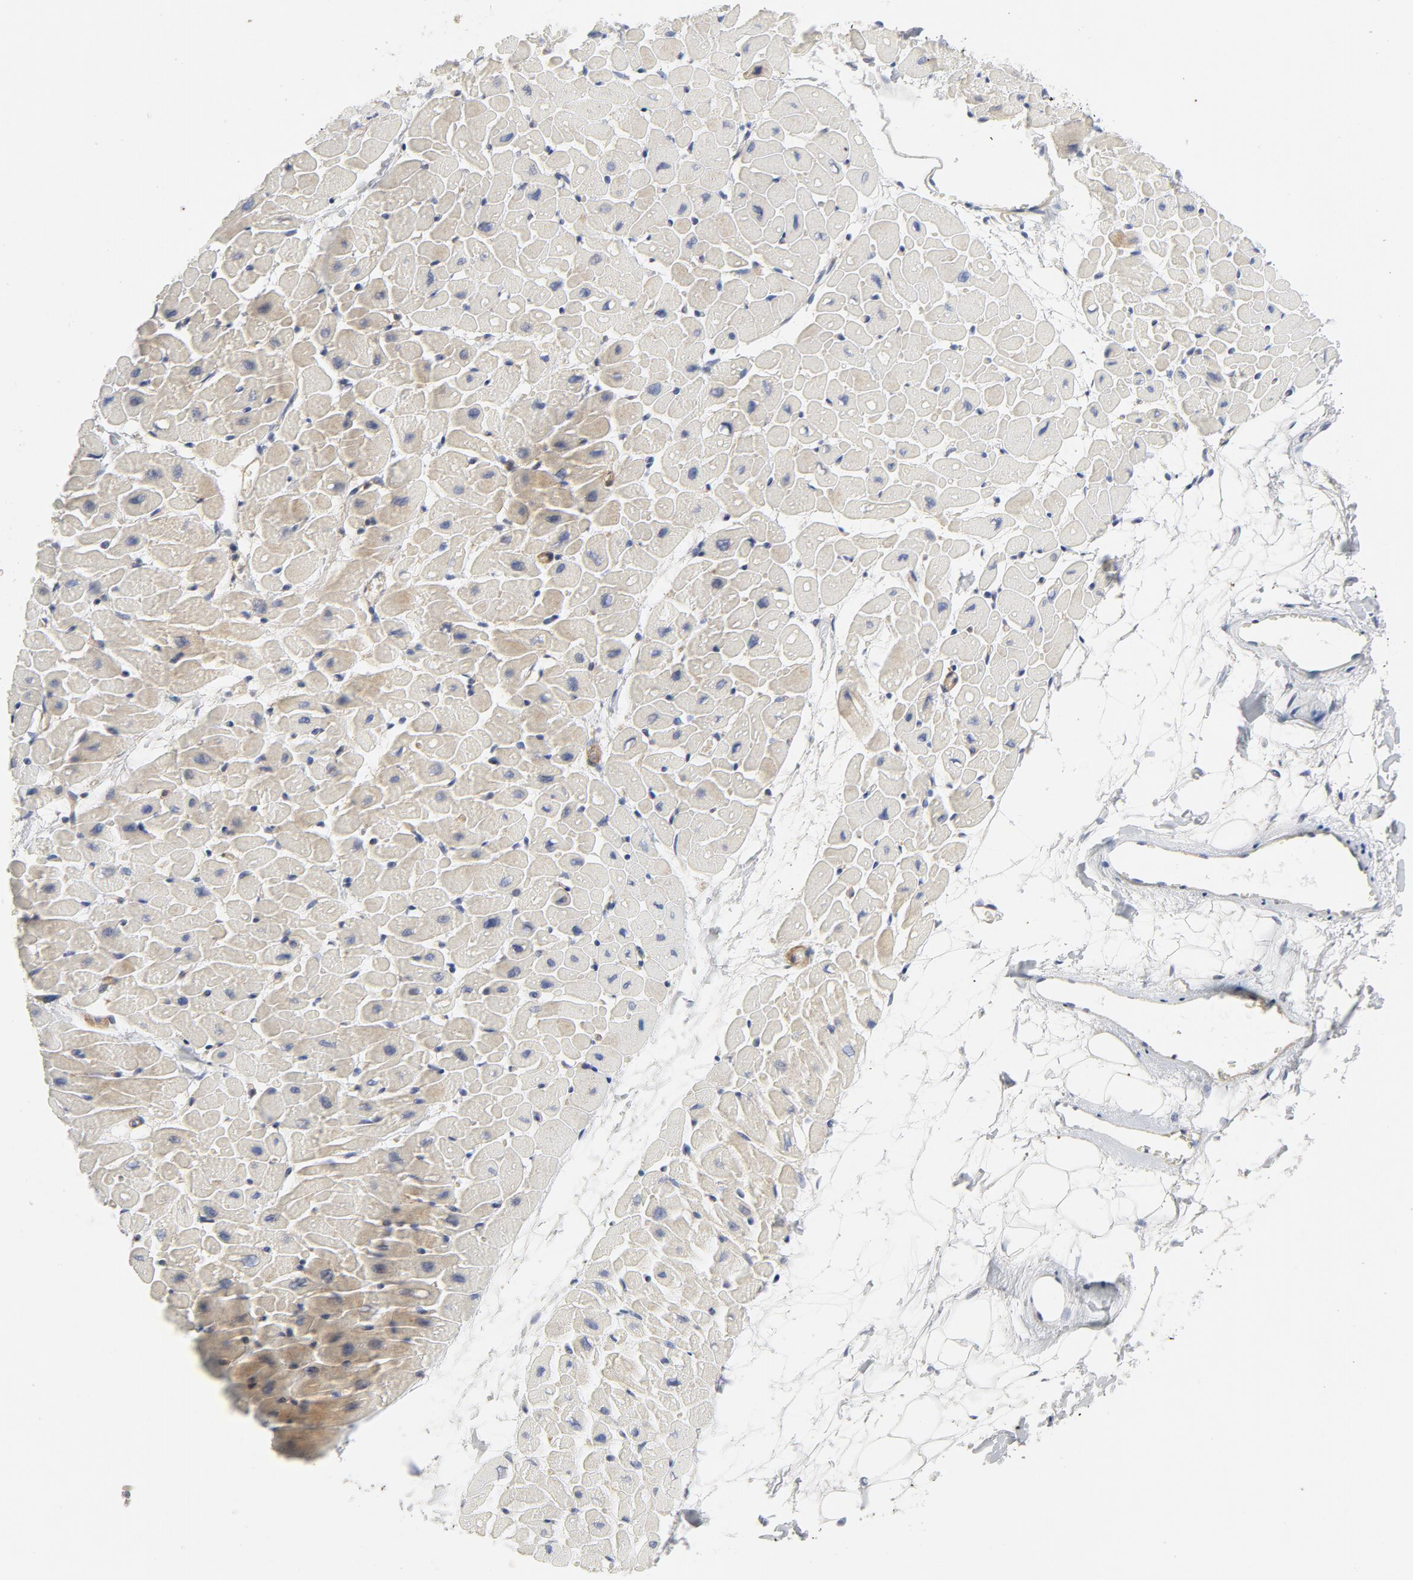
{"staining": {"intensity": "negative", "quantity": "none", "location": "none"}, "tissue": "heart muscle", "cell_type": "Cardiomyocytes", "image_type": "normal", "snomed": [{"axis": "morphology", "description": "Normal tissue, NOS"}, {"axis": "topography", "description": "Heart"}], "caption": "A high-resolution micrograph shows immunohistochemistry staining of benign heart muscle, which demonstrates no significant expression in cardiomyocytes. The staining was performed using DAB to visualize the protein expression in brown, while the nuclei were stained in blue with hematoxylin (Magnification: 20x).", "gene": "ROCK1", "patient": {"sex": "male", "age": 45}}